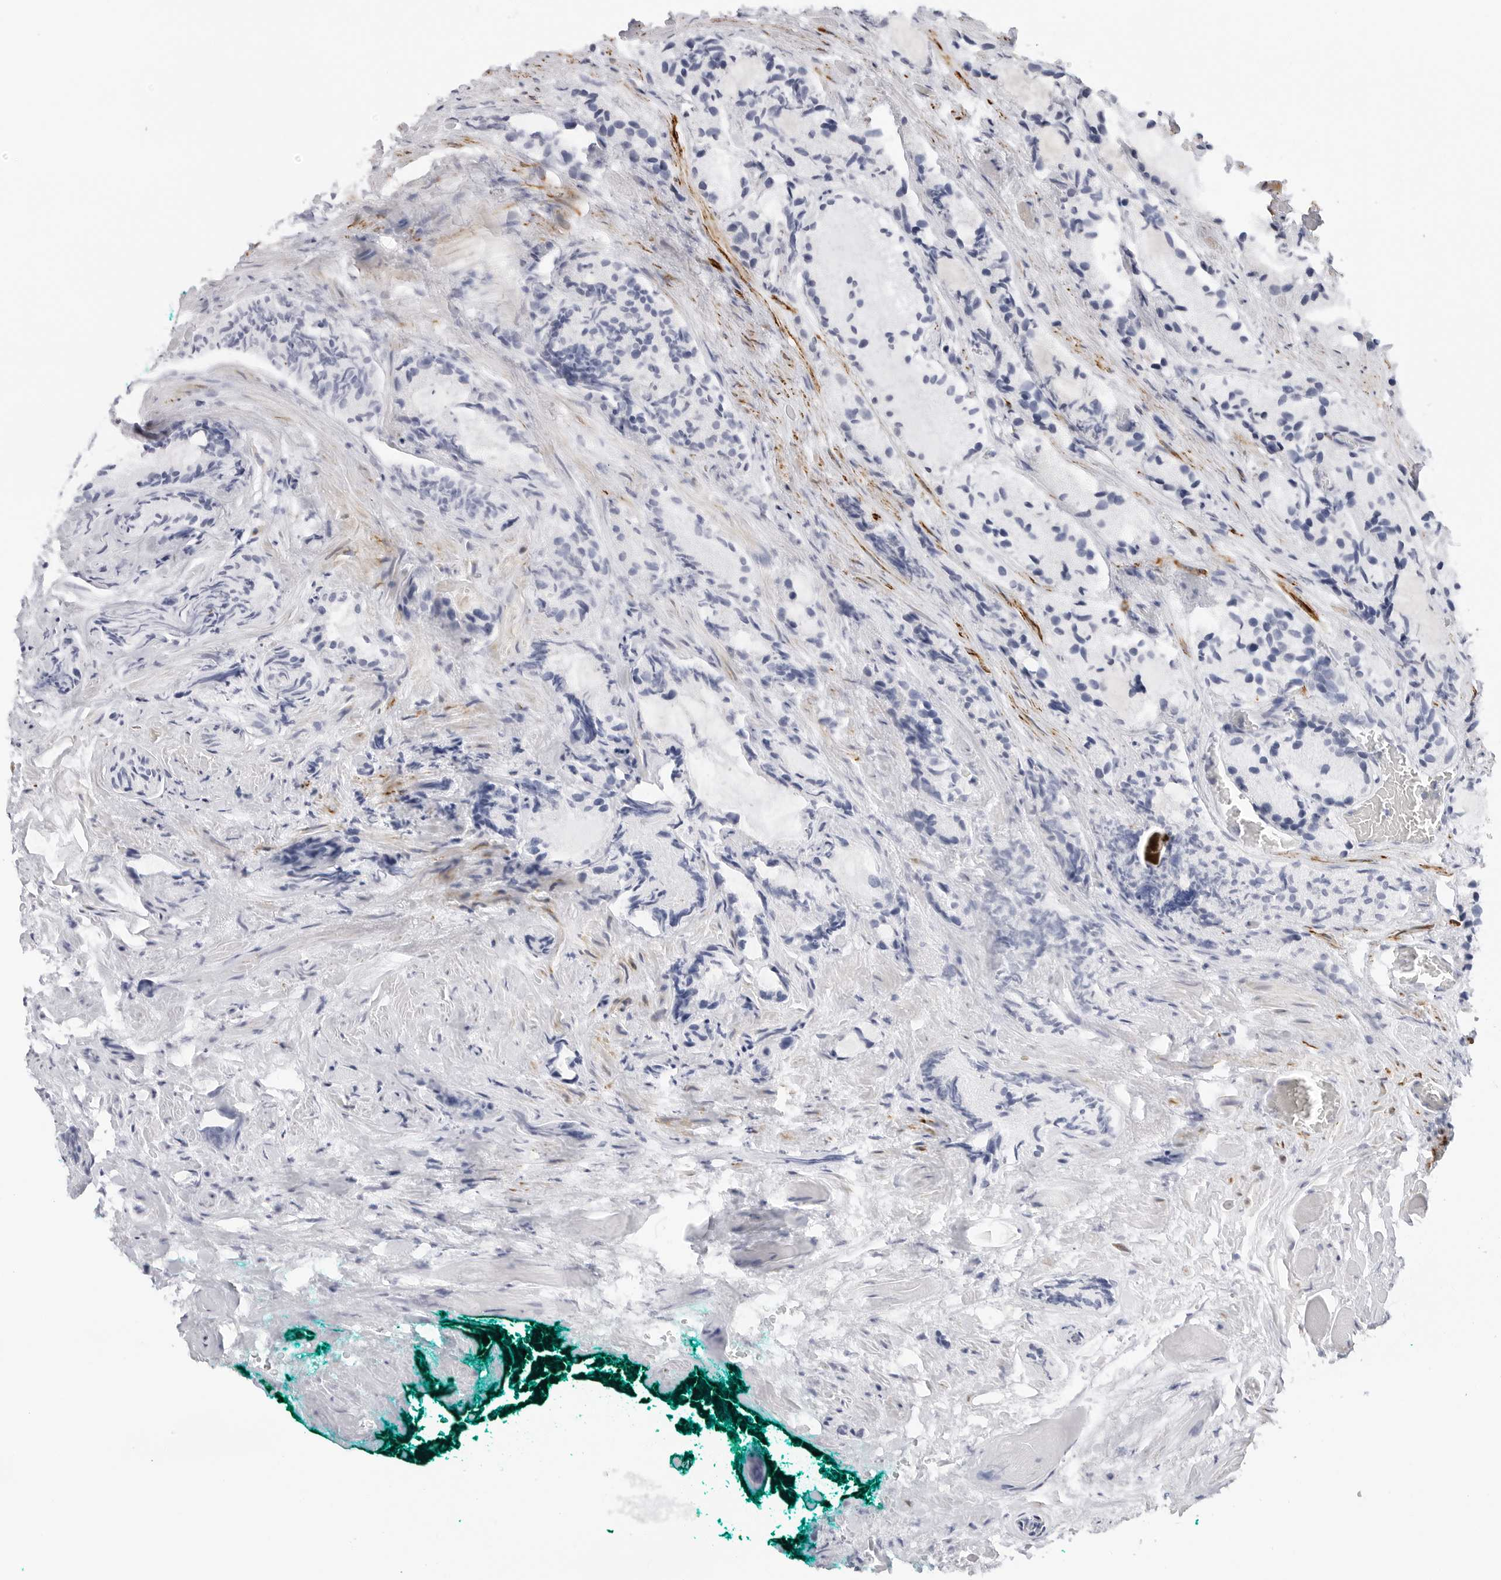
{"staining": {"intensity": "negative", "quantity": "none", "location": "none"}, "tissue": "prostate cancer", "cell_type": "Tumor cells", "image_type": "cancer", "snomed": [{"axis": "morphology", "description": "Adenocarcinoma, Low grade"}, {"axis": "topography", "description": "Prostate"}], "caption": "Tumor cells are negative for brown protein staining in adenocarcinoma (low-grade) (prostate).", "gene": "HSPB7", "patient": {"sex": "male", "age": 62}}